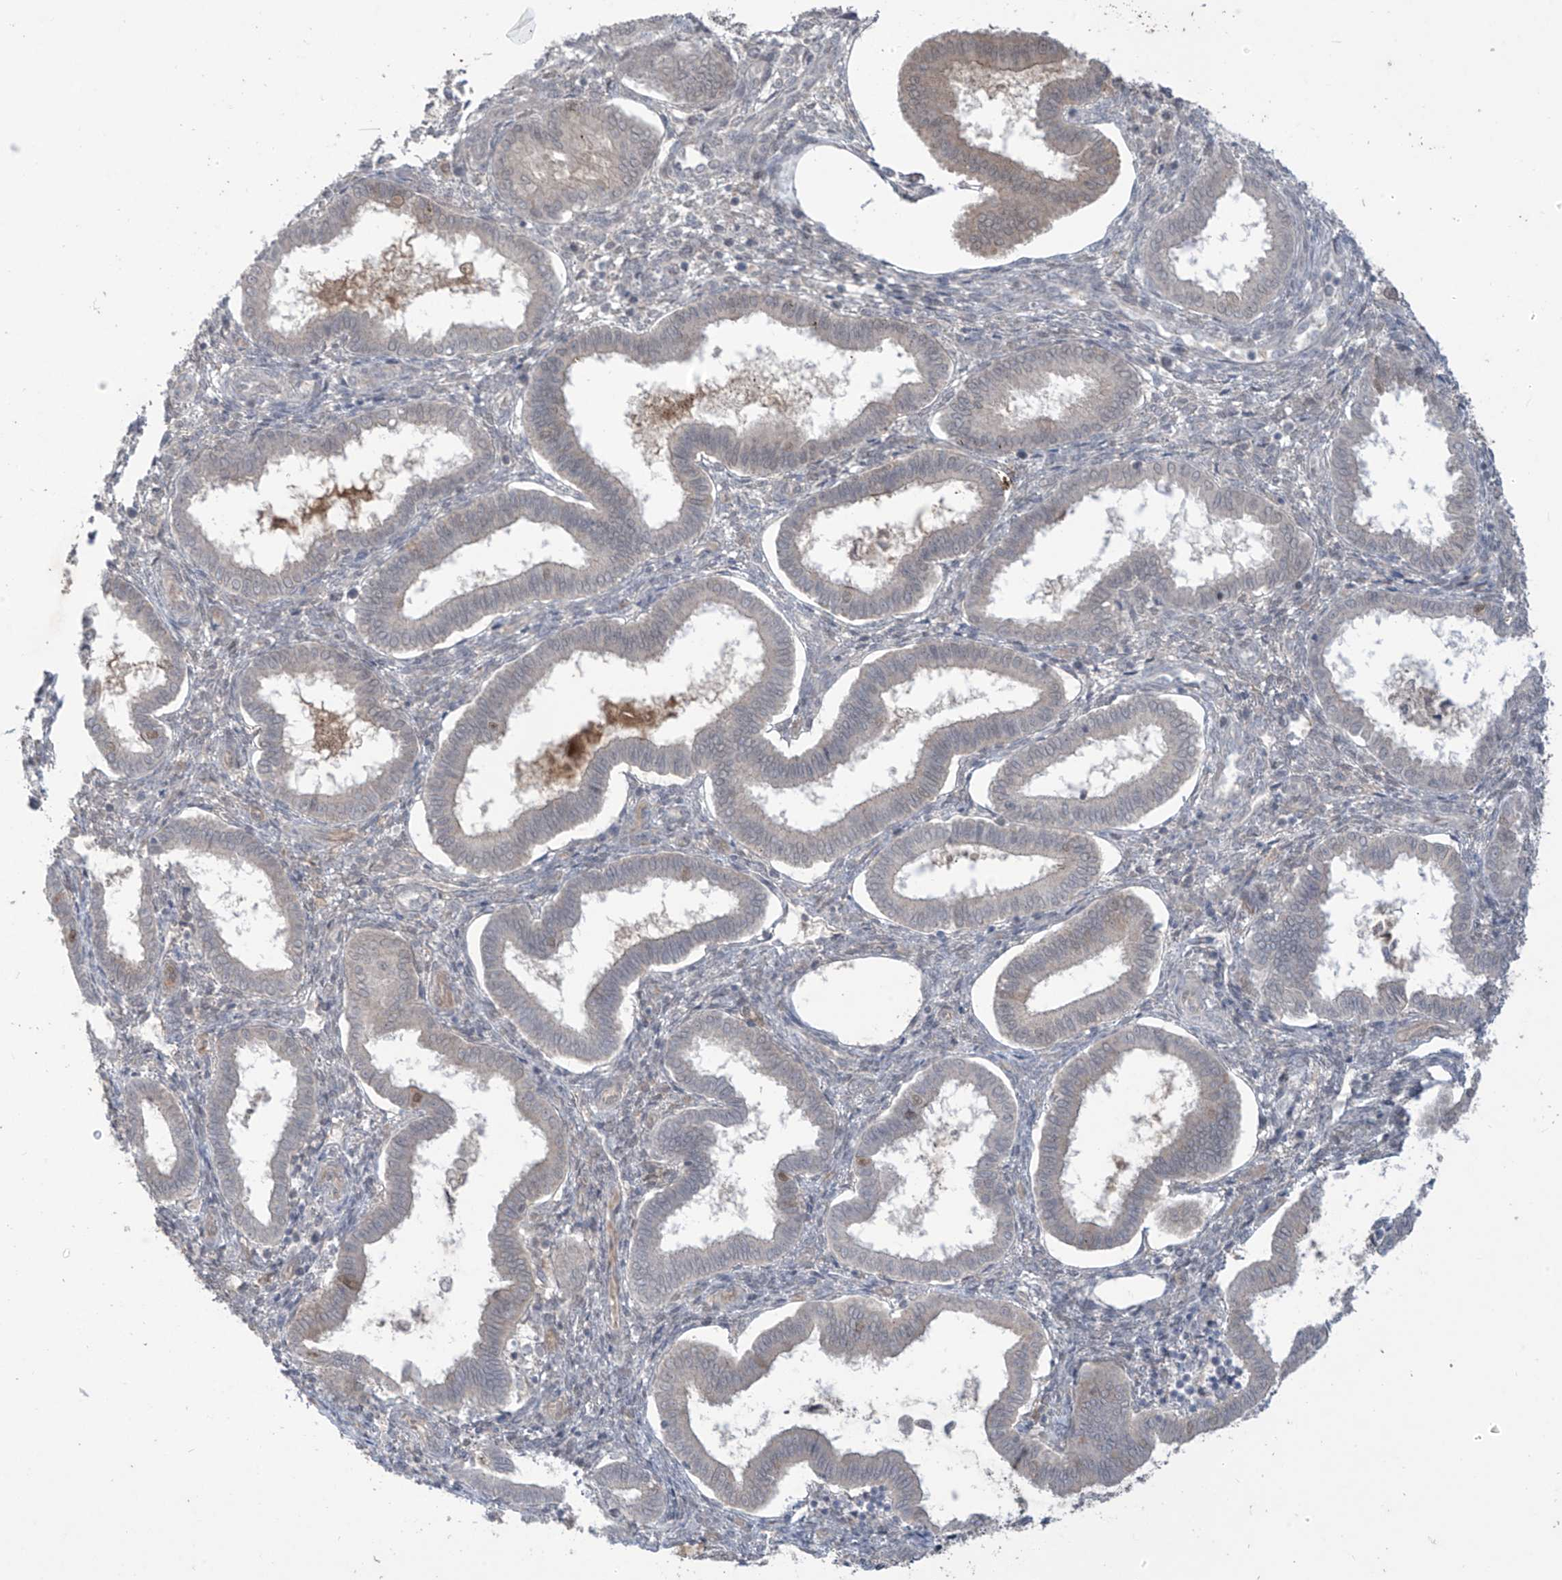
{"staining": {"intensity": "negative", "quantity": "none", "location": "none"}, "tissue": "endometrium", "cell_type": "Cells in endometrial stroma", "image_type": "normal", "snomed": [{"axis": "morphology", "description": "Normal tissue, NOS"}, {"axis": "topography", "description": "Endometrium"}], "caption": "This is an immunohistochemistry histopathology image of benign human endometrium. There is no staining in cells in endometrial stroma.", "gene": "OGT", "patient": {"sex": "female", "age": 24}}